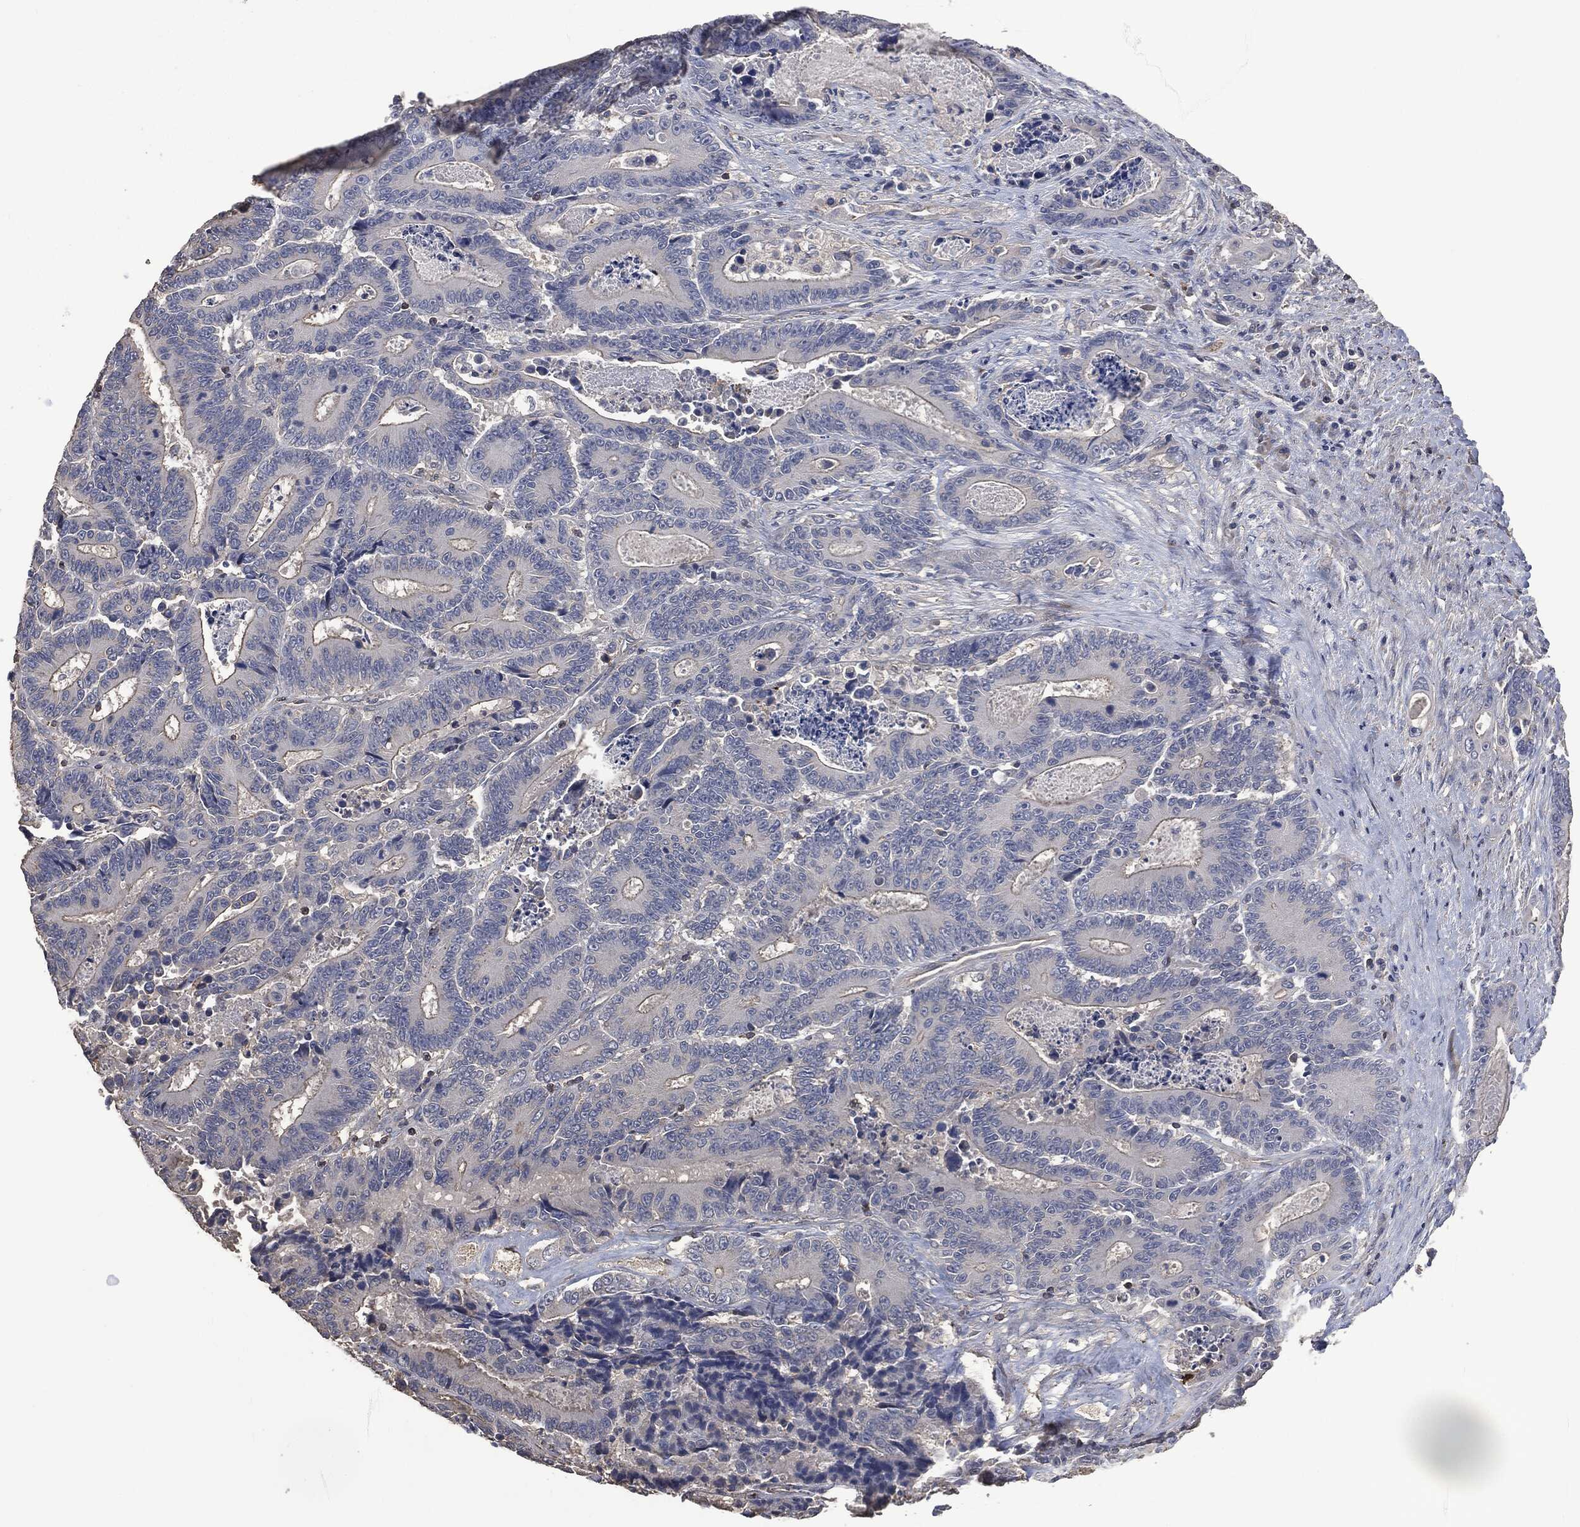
{"staining": {"intensity": "negative", "quantity": "none", "location": "none"}, "tissue": "colorectal cancer", "cell_type": "Tumor cells", "image_type": "cancer", "snomed": [{"axis": "morphology", "description": "Adenocarcinoma, NOS"}, {"axis": "topography", "description": "Colon"}], "caption": "This is an IHC histopathology image of human colorectal cancer. There is no staining in tumor cells.", "gene": "MSLN", "patient": {"sex": "male", "age": 83}}